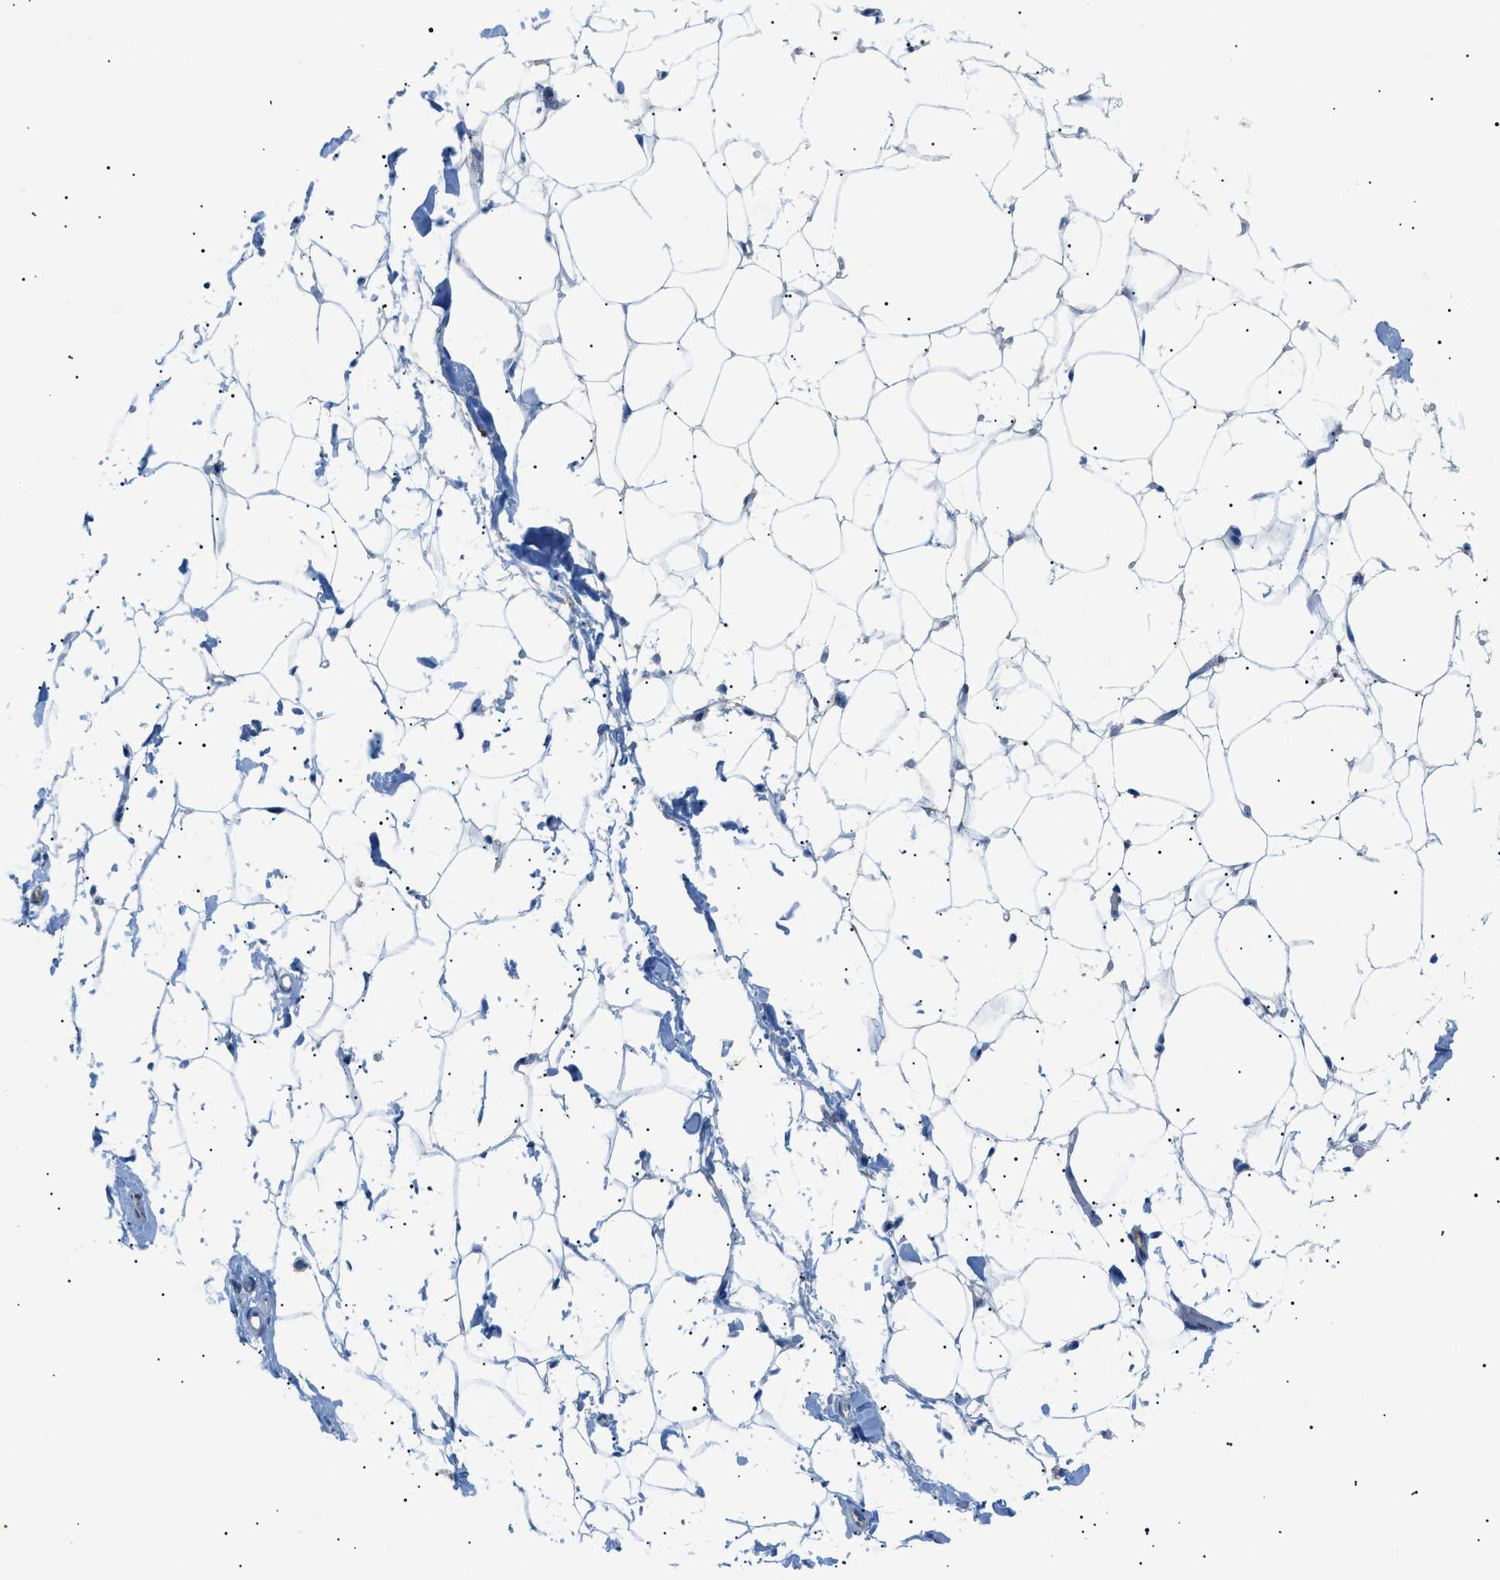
{"staining": {"intensity": "negative", "quantity": "none", "location": "none"}, "tissue": "adipose tissue", "cell_type": "Adipocytes", "image_type": "normal", "snomed": [{"axis": "morphology", "description": "Normal tissue, NOS"}, {"axis": "topography", "description": "Breast"}, {"axis": "topography", "description": "Soft tissue"}], "caption": "Immunohistochemistry image of normal adipose tissue stained for a protein (brown), which shows no expression in adipocytes.", "gene": "ADAMTS1", "patient": {"sex": "female", "age": 75}}